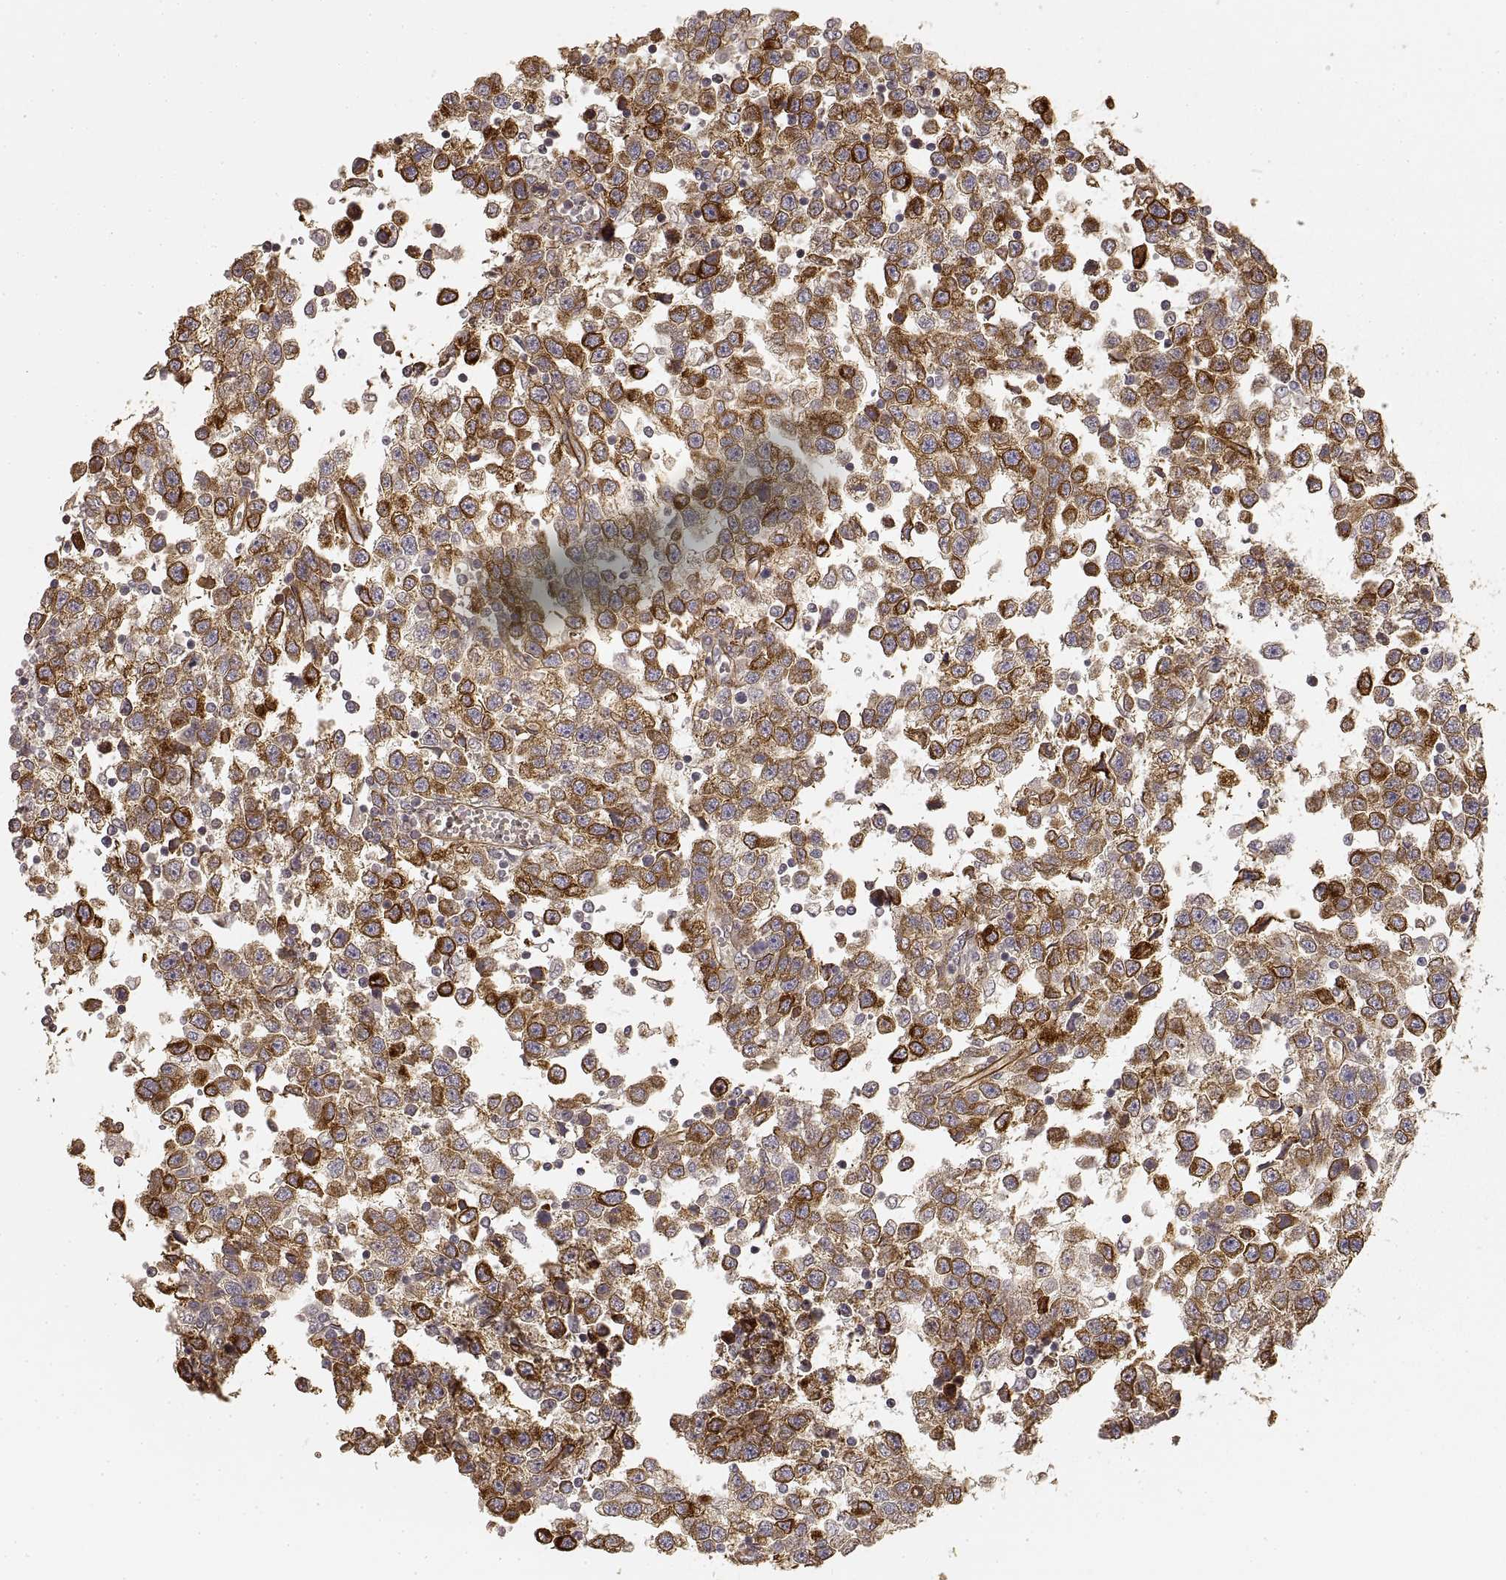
{"staining": {"intensity": "strong", "quantity": ">75%", "location": "cytoplasmic/membranous"}, "tissue": "testis cancer", "cell_type": "Tumor cells", "image_type": "cancer", "snomed": [{"axis": "morphology", "description": "Seminoma, NOS"}, {"axis": "topography", "description": "Testis"}], "caption": "IHC (DAB) staining of testis seminoma exhibits strong cytoplasmic/membranous protein expression in about >75% of tumor cells. Immunohistochemistry stains the protein in brown and the nuclei are stained blue.", "gene": "LAMA4", "patient": {"sex": "male", "age": 34}}